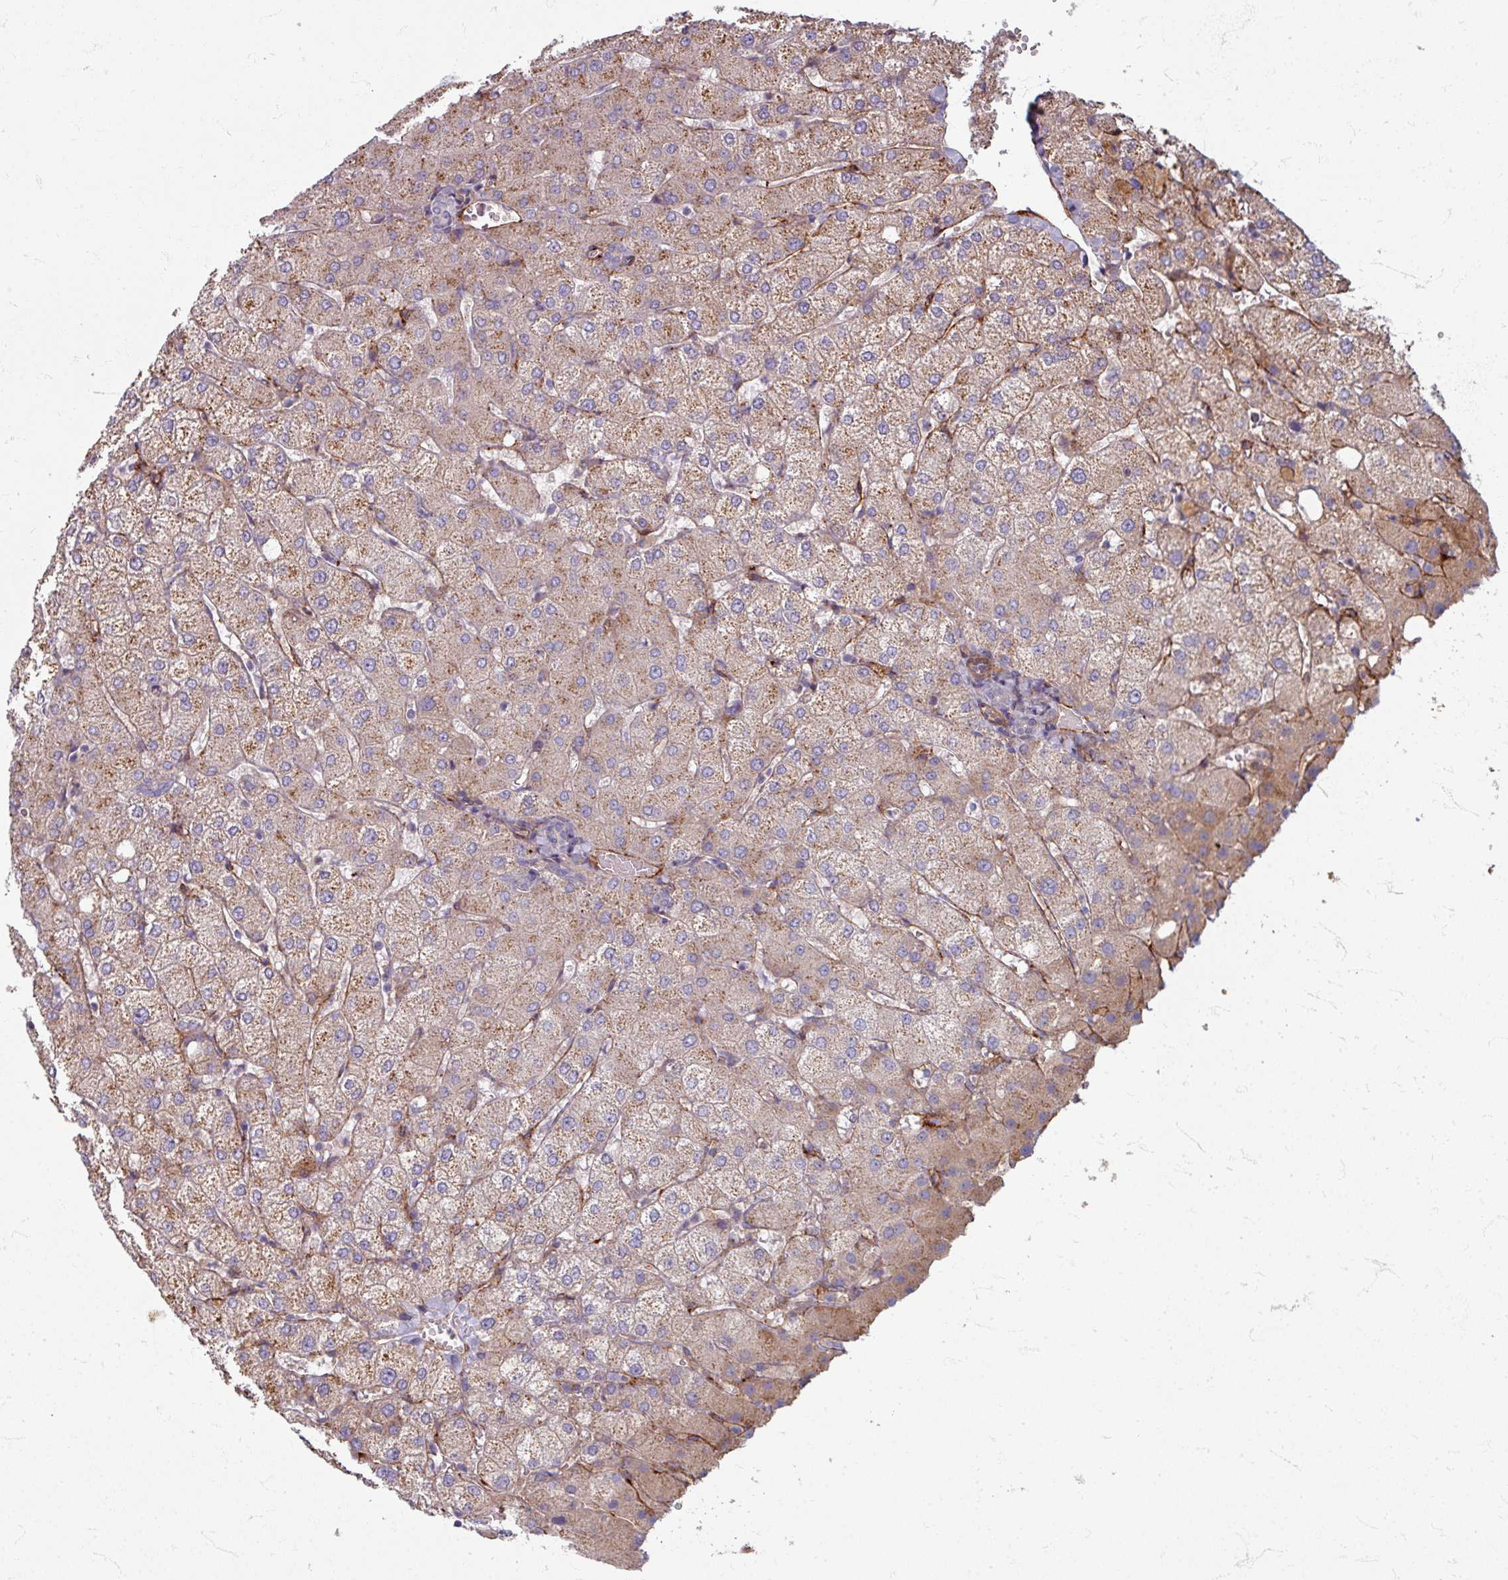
{"staining": {"intensity": "negative", "quantity": "none", "location": "none"}, "tissue": "liver", "cell_type": "Cholangiocytes", "image_type": "normal", "snomed": [{"axis": "morphology", "description": "Normal tissue, NOS"}, {"axis": "topography", "description": "Liver"}], "caption": "DAB (3,3'-diaminobenzidine) immunohistochemical staining of benign human liver reveals no significant positivity in cholangiocytes.", "gene": "GABARAPL1", "patient": {"sex": "female", "age": 54}}